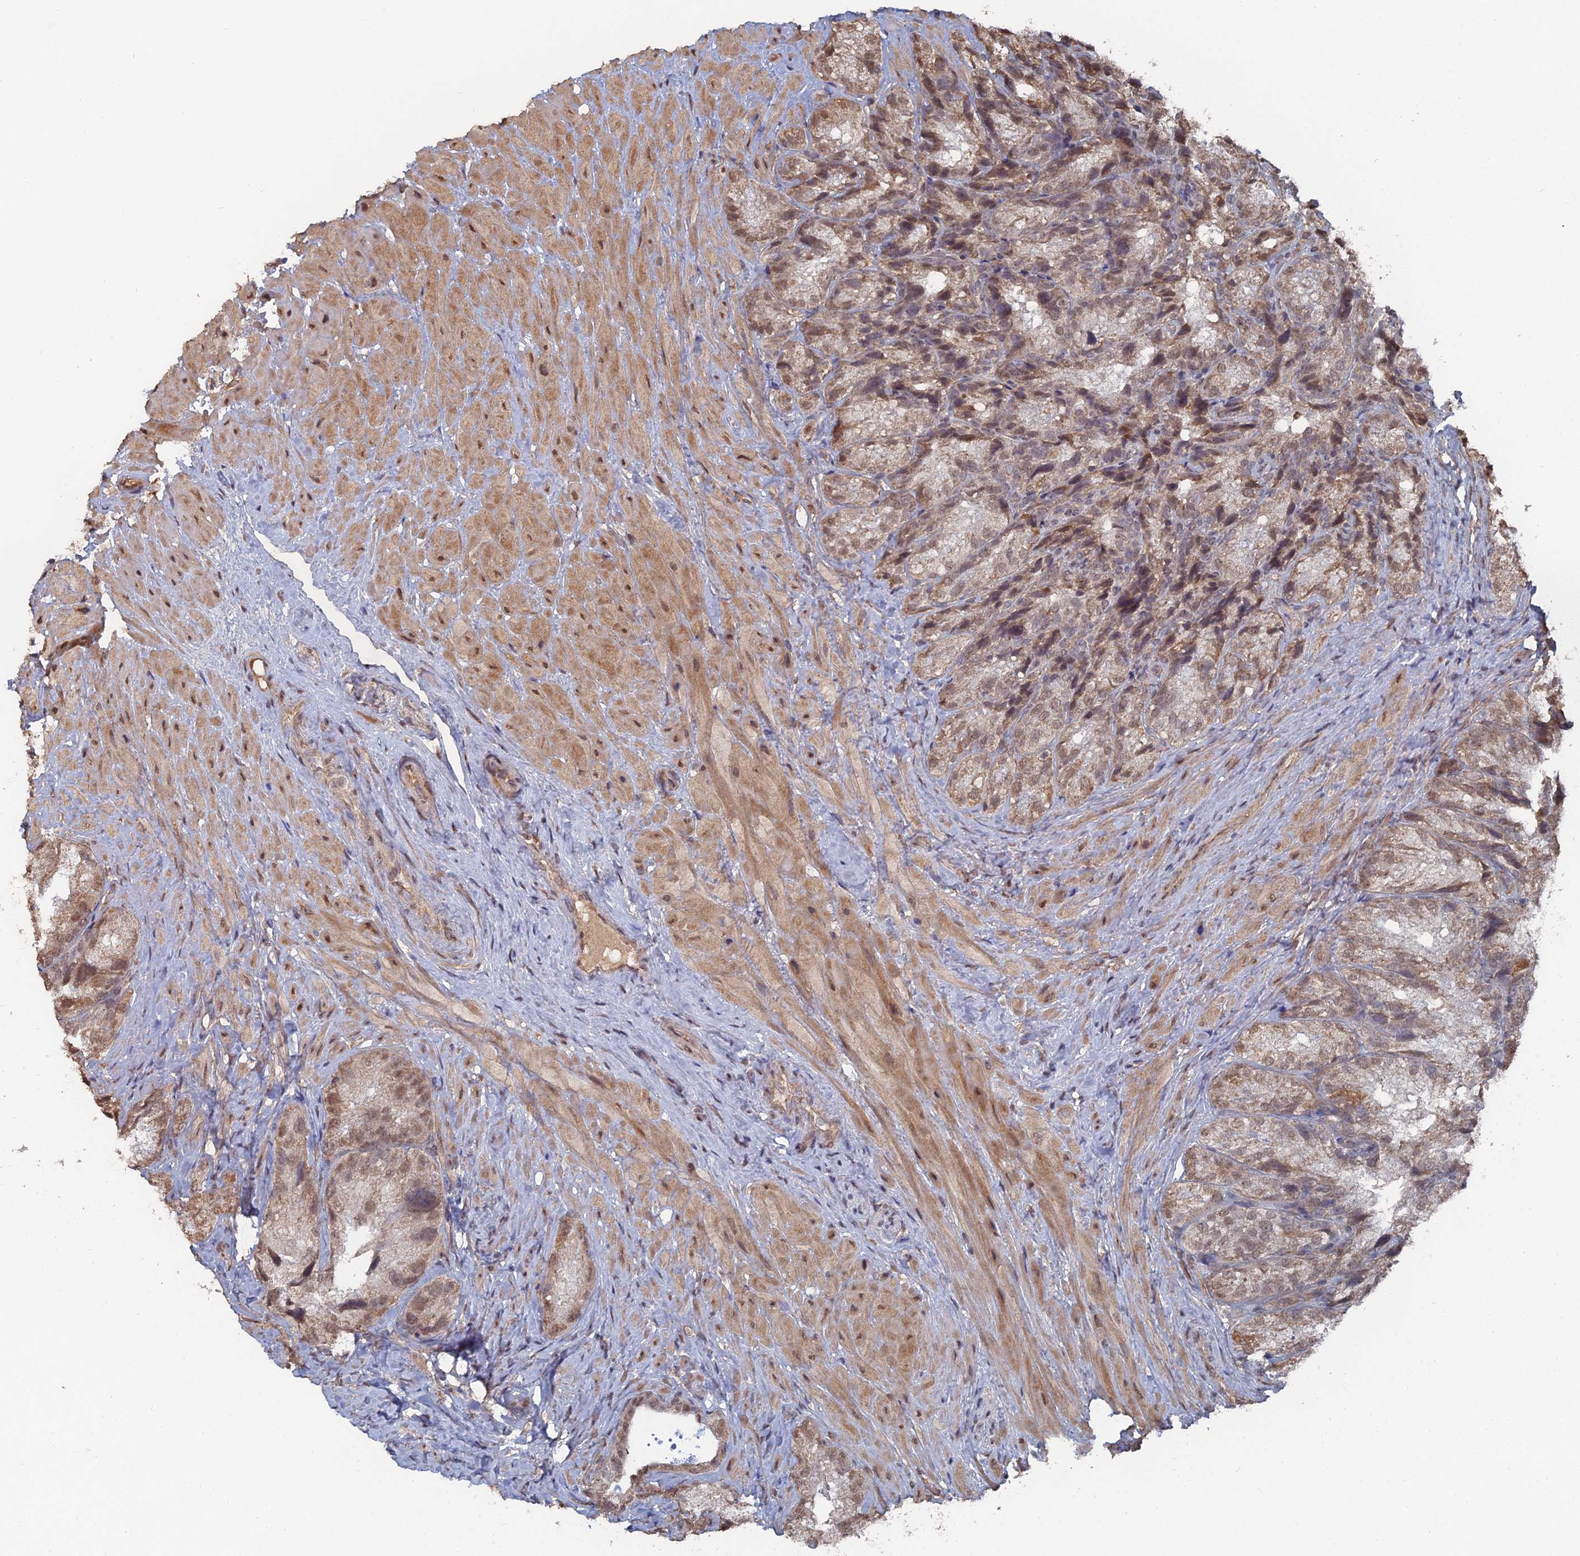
{"staining": {"intensity": "weak", "quantity": ">75%", "location": "cytoplasmic/membranous,nuclear"}, "tissue": "seminal vesicle", "cell_type": "Glandular cells", "image_type": "normal", "snomed": [{"axis": "morphology", "description": "Normal tissue, NOS"}, {"axis": "topography", "description": "Seminal veicle"}], "caption": "Weak cytoplasmic/membranous,nuclear expression is appreciated in approximately >75% of glandular cells in unremarkable seminal vesicle.", "gene": "CCNP", "patient": {"sex": "male", "age": 58}}